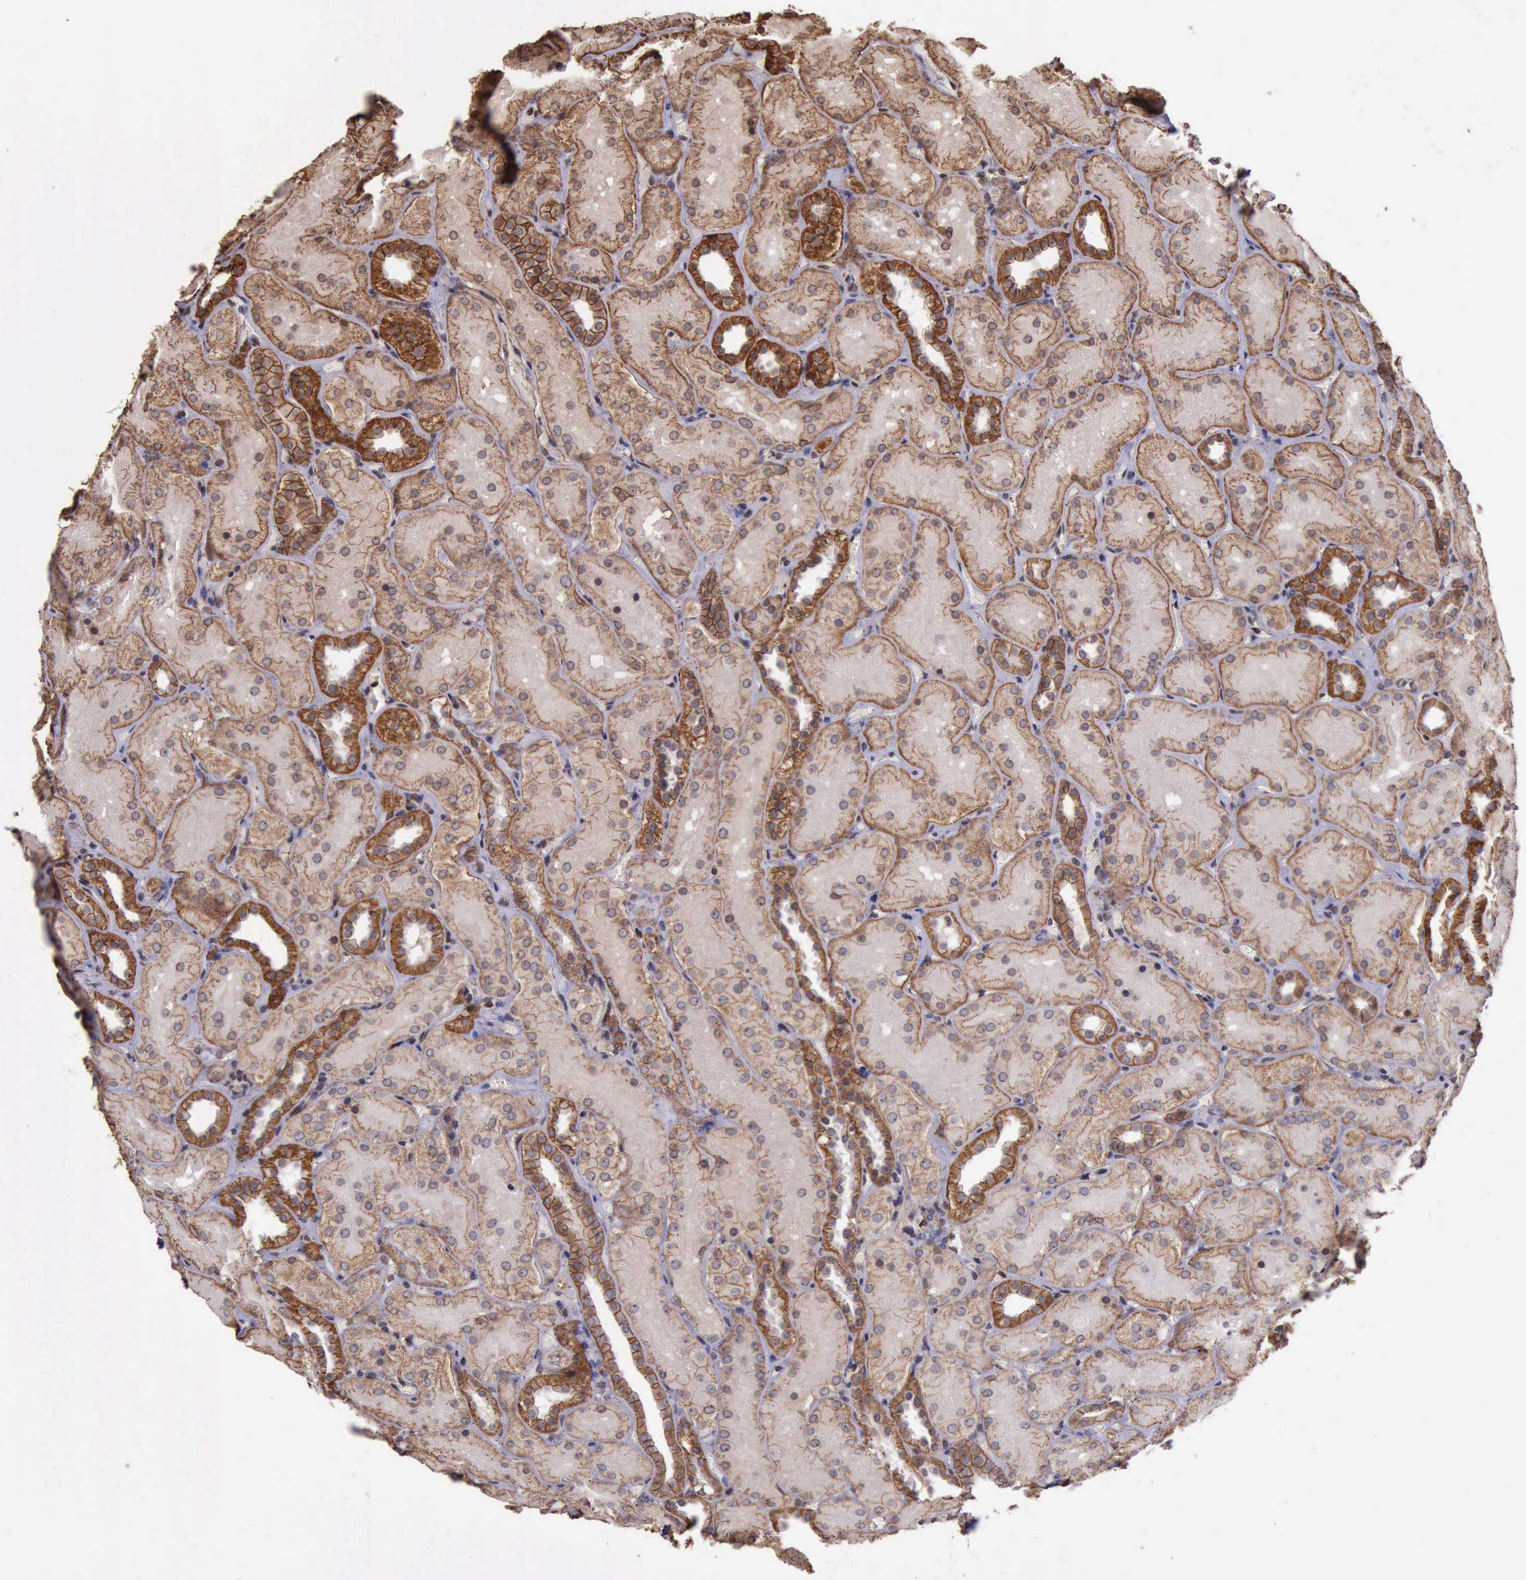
{"staining": {"intensity": "moderate", "quantity": "25%-75%", "location": "cytoplasmic/membranous"}, "tissue": "kidney", "cell_type": "Cells in glomeruli", "image_type": "normal", "snomed": [{"axis": "morphology", "description": "Normal tissue, NOS"}, {"axis": "topography", "description": "Kidney"}], "caption": "Protein expression by IHC exhibits moderate cytoplasmic/membranous staining in about 25%-75% of cells in glomeruli in unremarkable kidney.", "gene": "CTNNB1", "patient": {"sex": "male", "age": 28}}